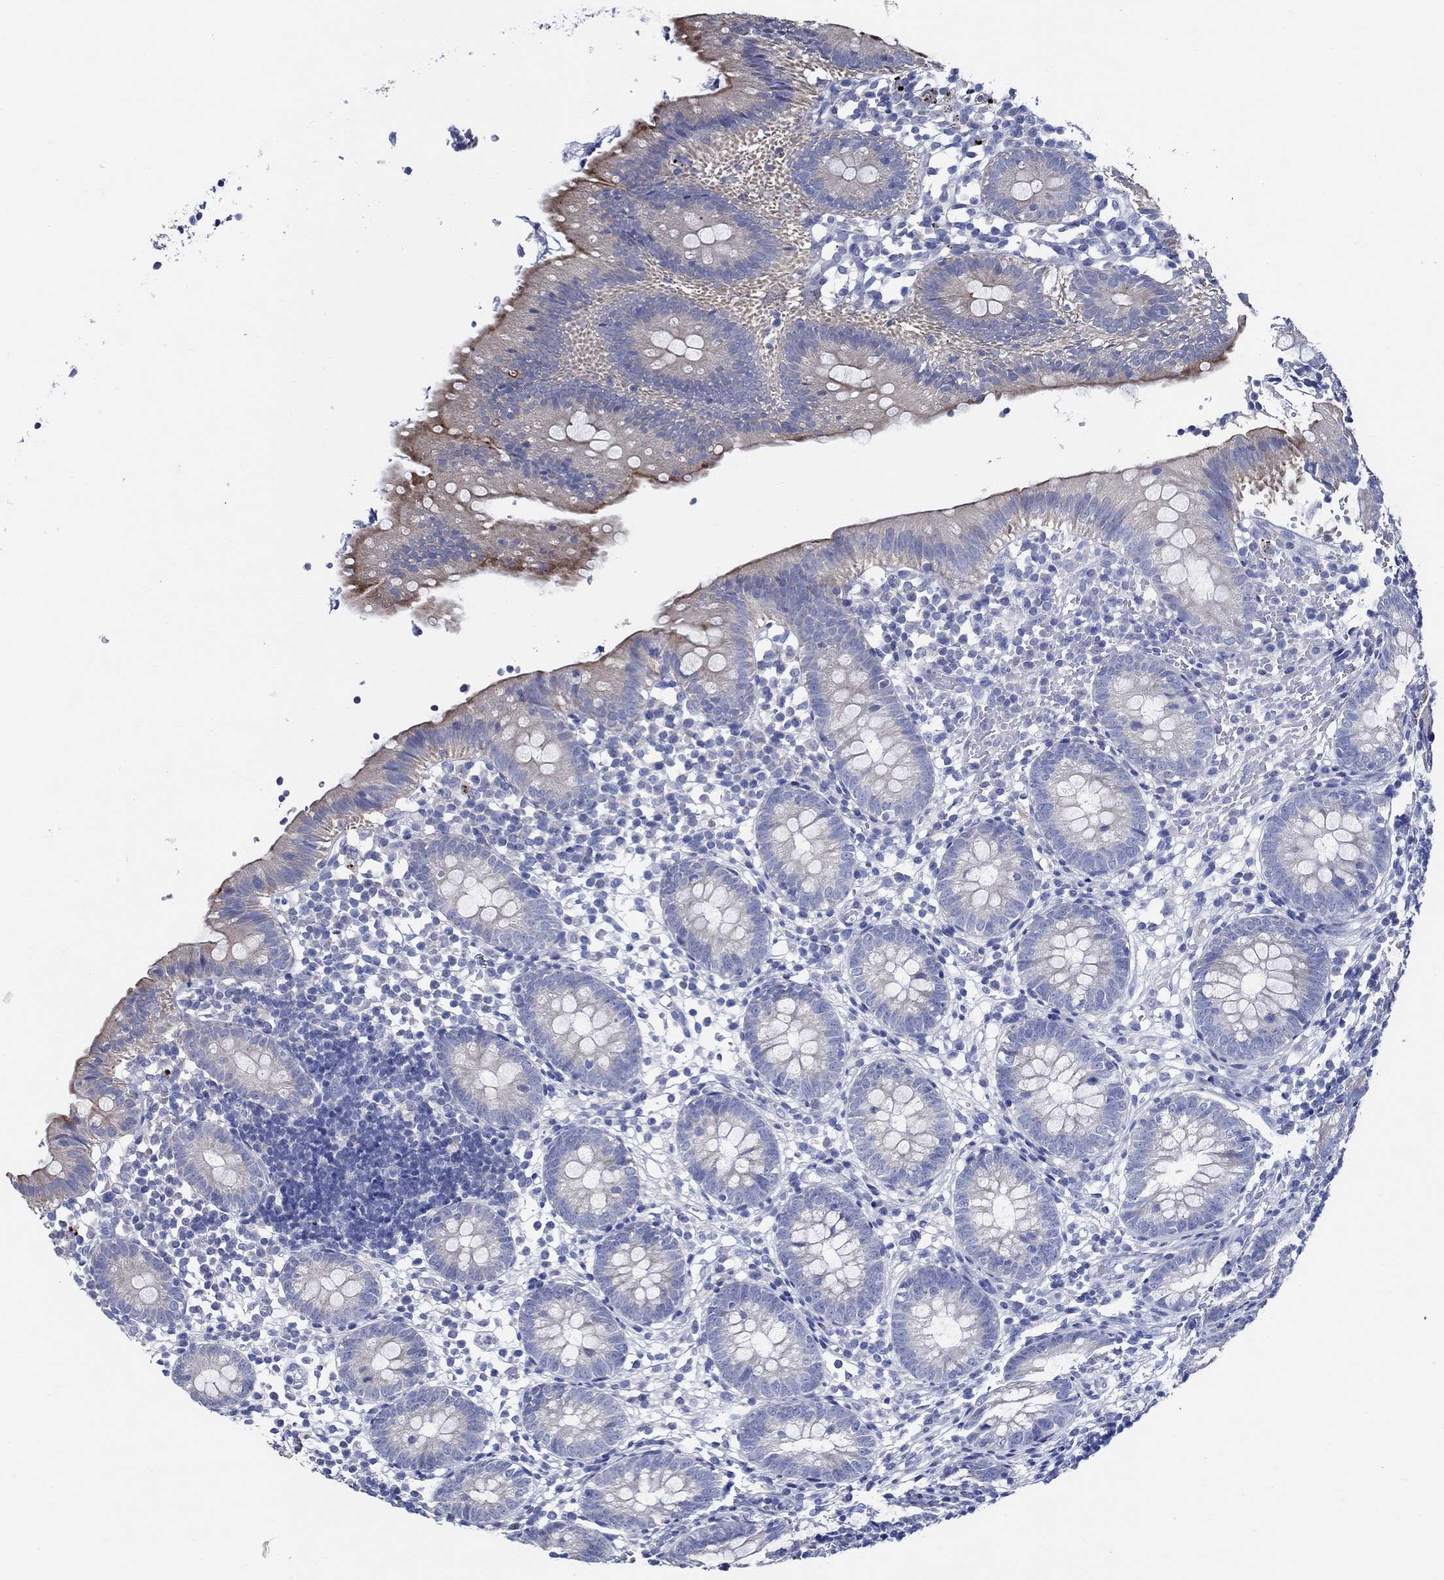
{"staining": {"intensity": "moderate", "quantity": "<25%", "location": "cytoplasmic/membranous"}, "tissue": "appendix", "cell_type": "Glandular cells", "image_type": "normal", "snomed": [{"axis": "morphology", "description": "Normal tissue, NOS"}, {"axis": "topography", "description": "Appendix"}], "caption": "Appendix stained with a brown dye displays moderate cytoplasmic/membranous positive positivity in approximately <25% of glandular cells.", "gene": "SKOR1", "patient": {"sex": "female", "age": 40}}